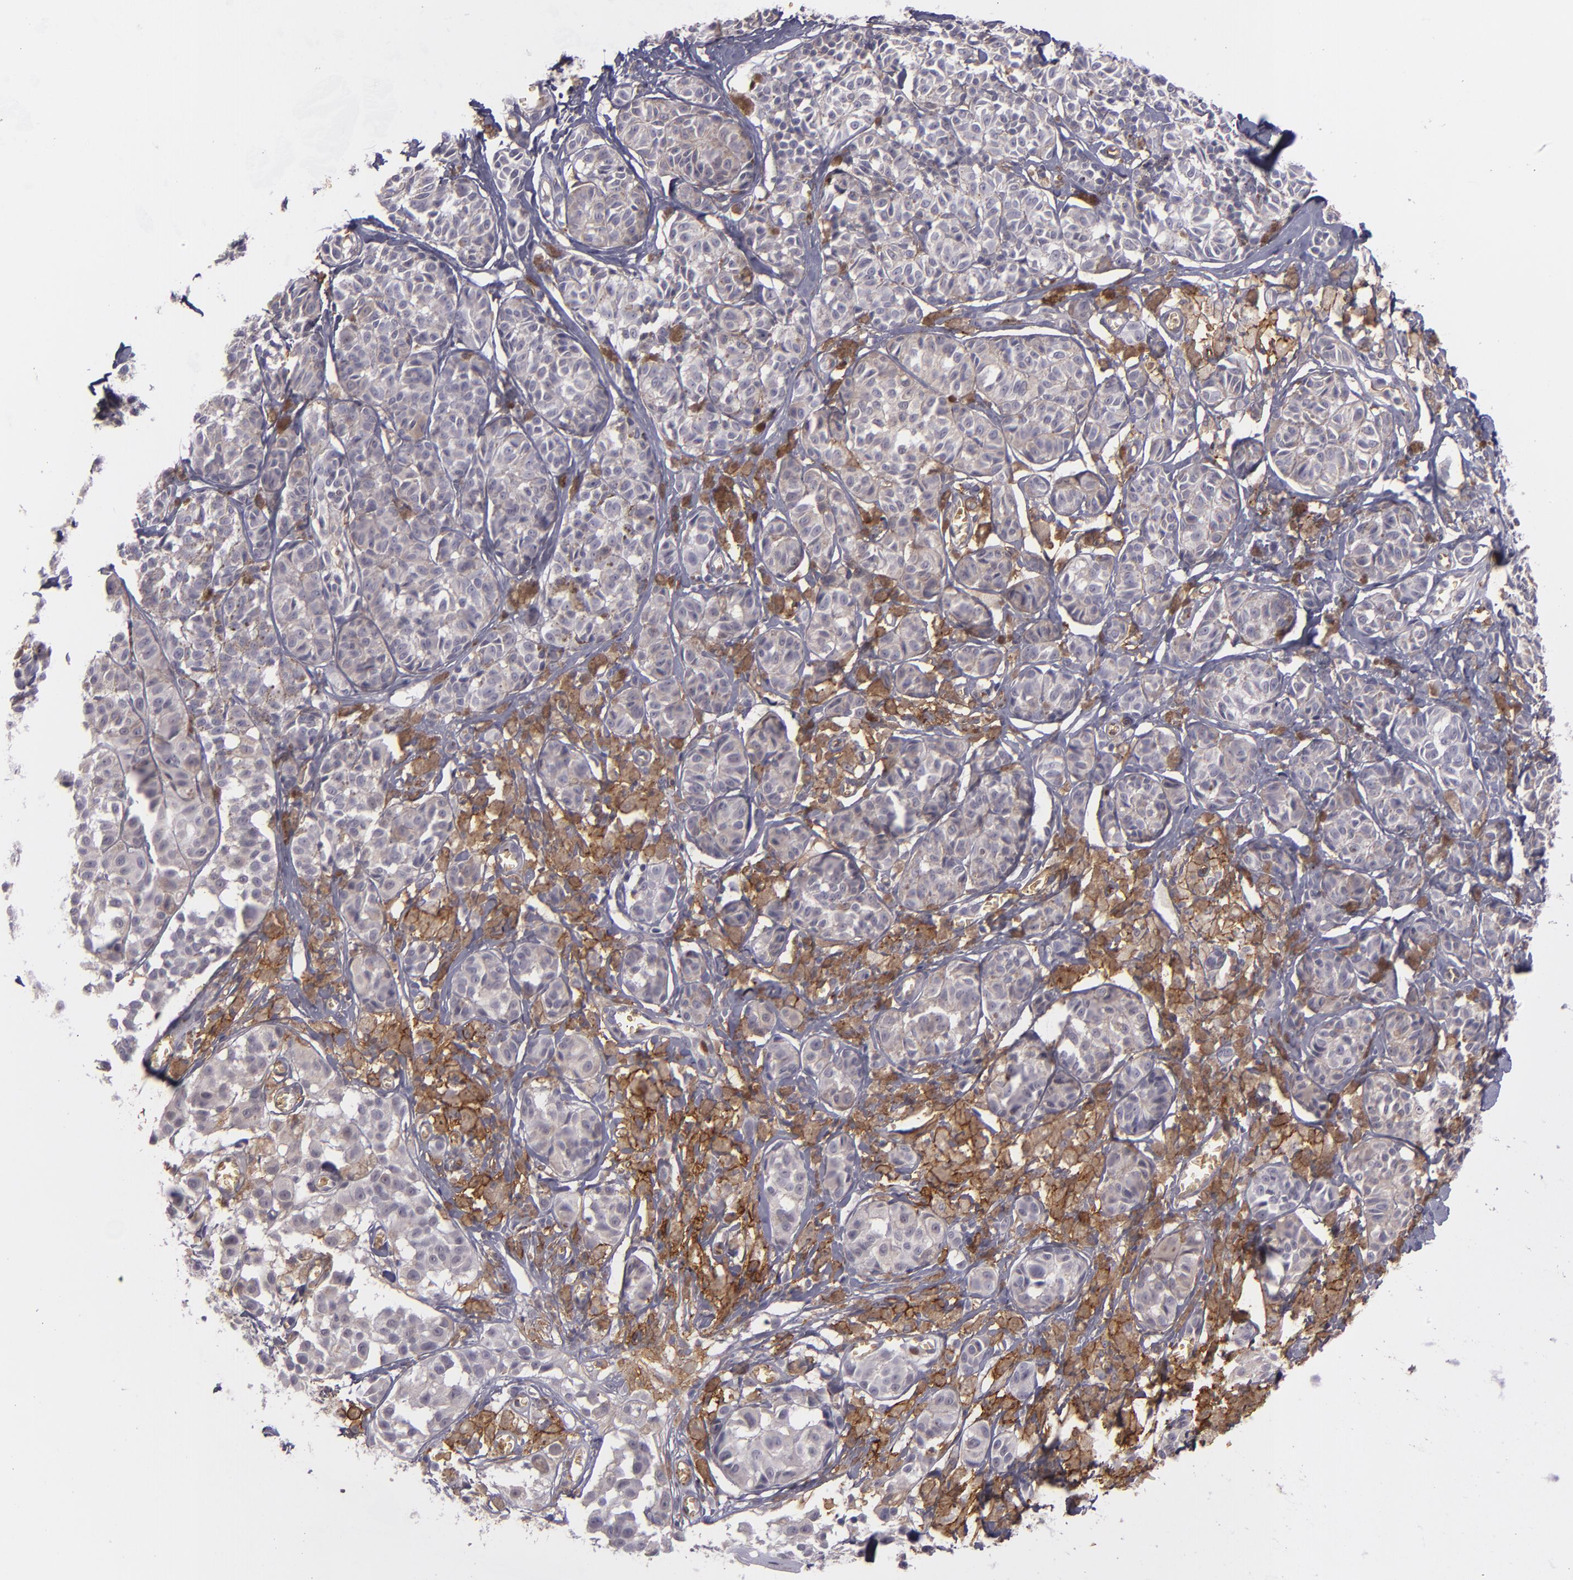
{"staining": {"intensity": "weak", "quantity": "<25%", "location": "cytoplasmic/membranous"}, "tissue": "melanoma", "cell_type": "Tumor cells", "image_type": "cancer", "snomed": [{"axis": "morphology", "description": "Malignant melanoma, NOS"}, {"axis": "topography", "description": "Skin"}], "caption": "Immunohistochemistry (IHC) histopathology image of human melanoma stained for a protein (brown), which exhibits no expression in tumor cells.", "gene": "ACE", "patient": {"sex": "male", "age": 76}}